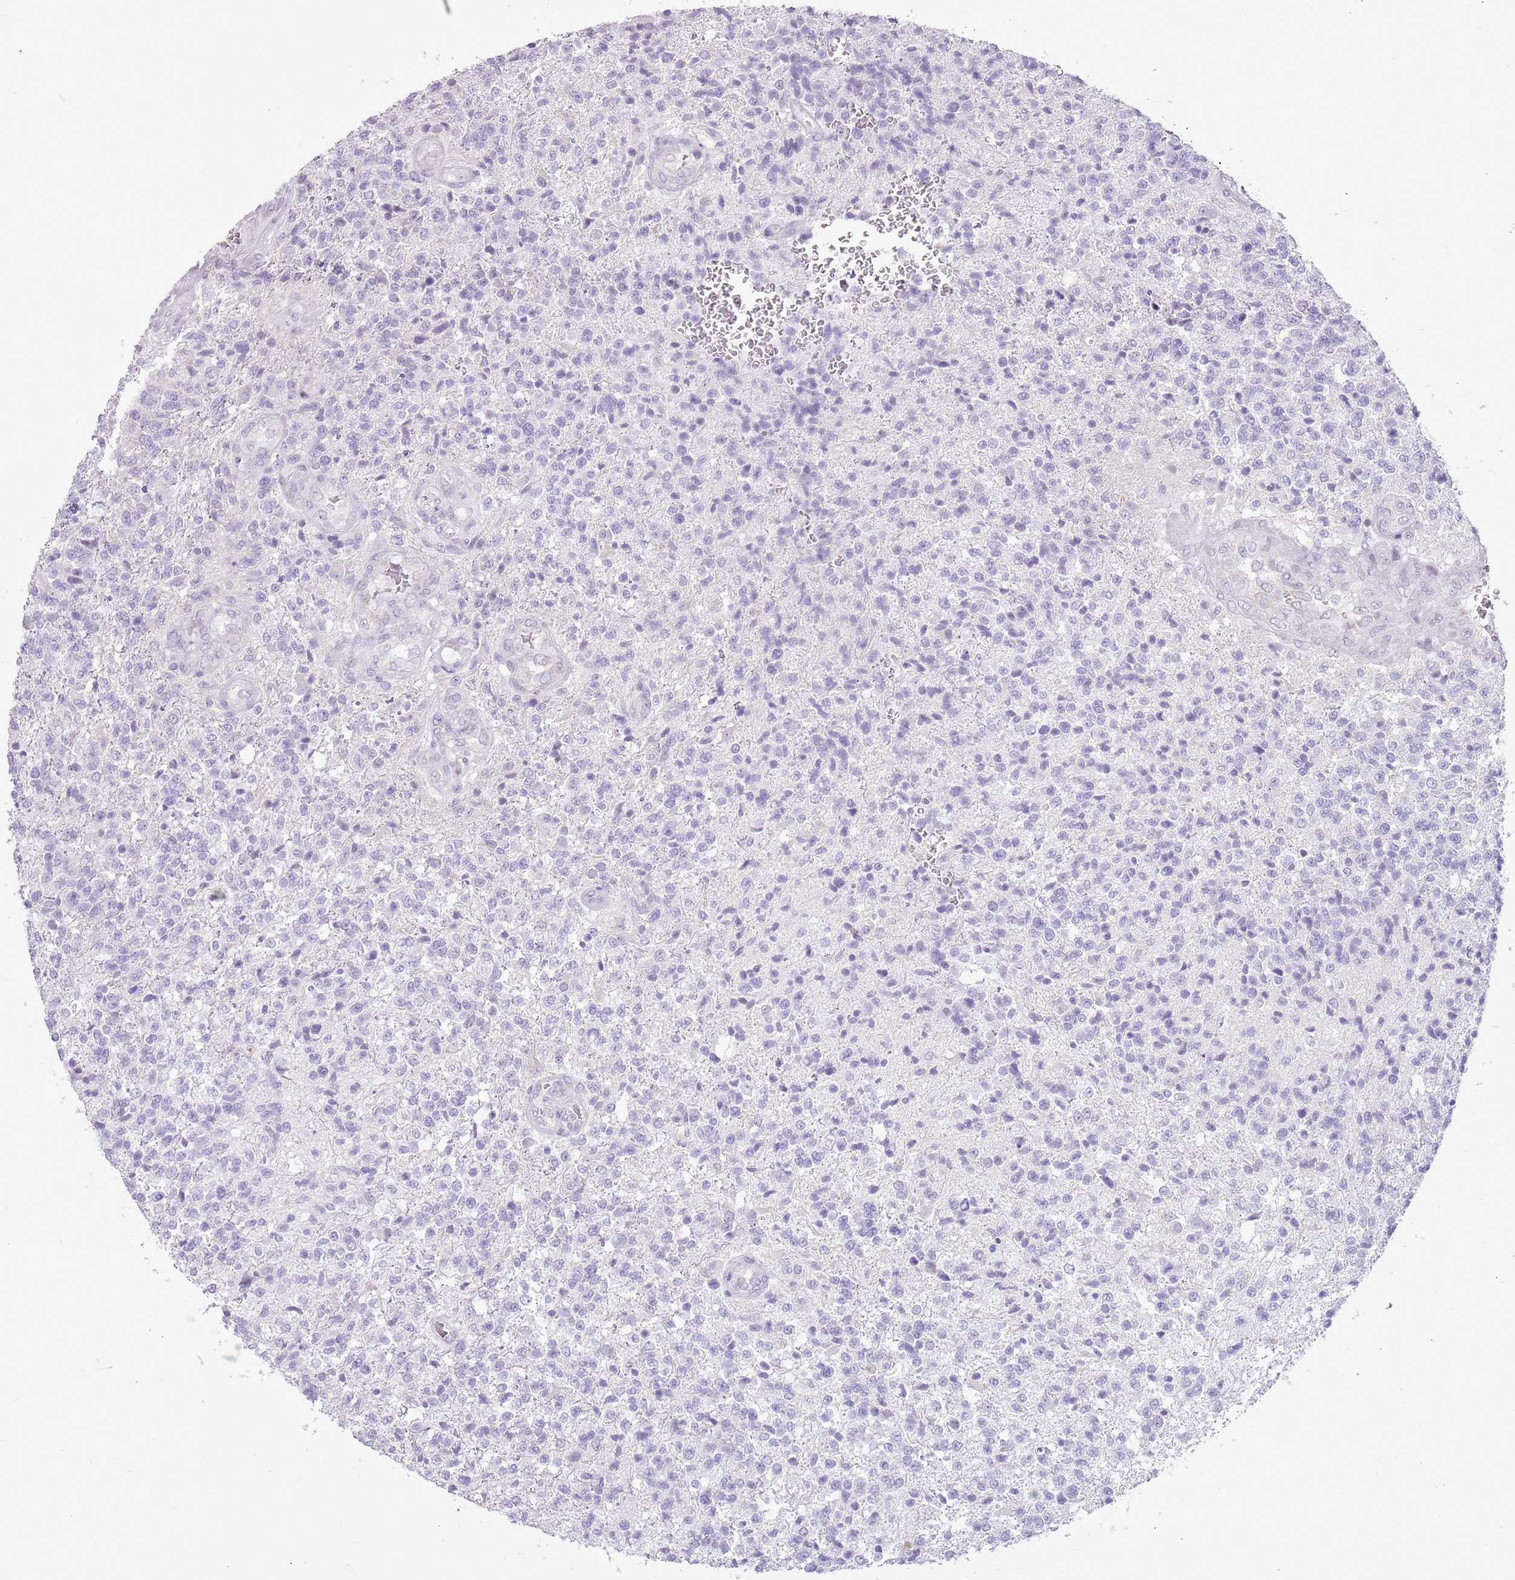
{"staining": {"intensity": "negative", "quantity": "none", "location": "none"}, "tissue": "glioma", "cell_type": "Tumor cells", "image_type": "cancer", "snomed": [{"axis": "morphology", "description": "Glioma, malignant, High grade"}, {"axis": "topography", "description": "Brain"}], "caption": "Tumor cells show no significant positivity in malignant glioma (high-grade). Nuclei are stained in blue.", "gene": "RPL3L", "patient": {"sex": "male", "age": 56}}